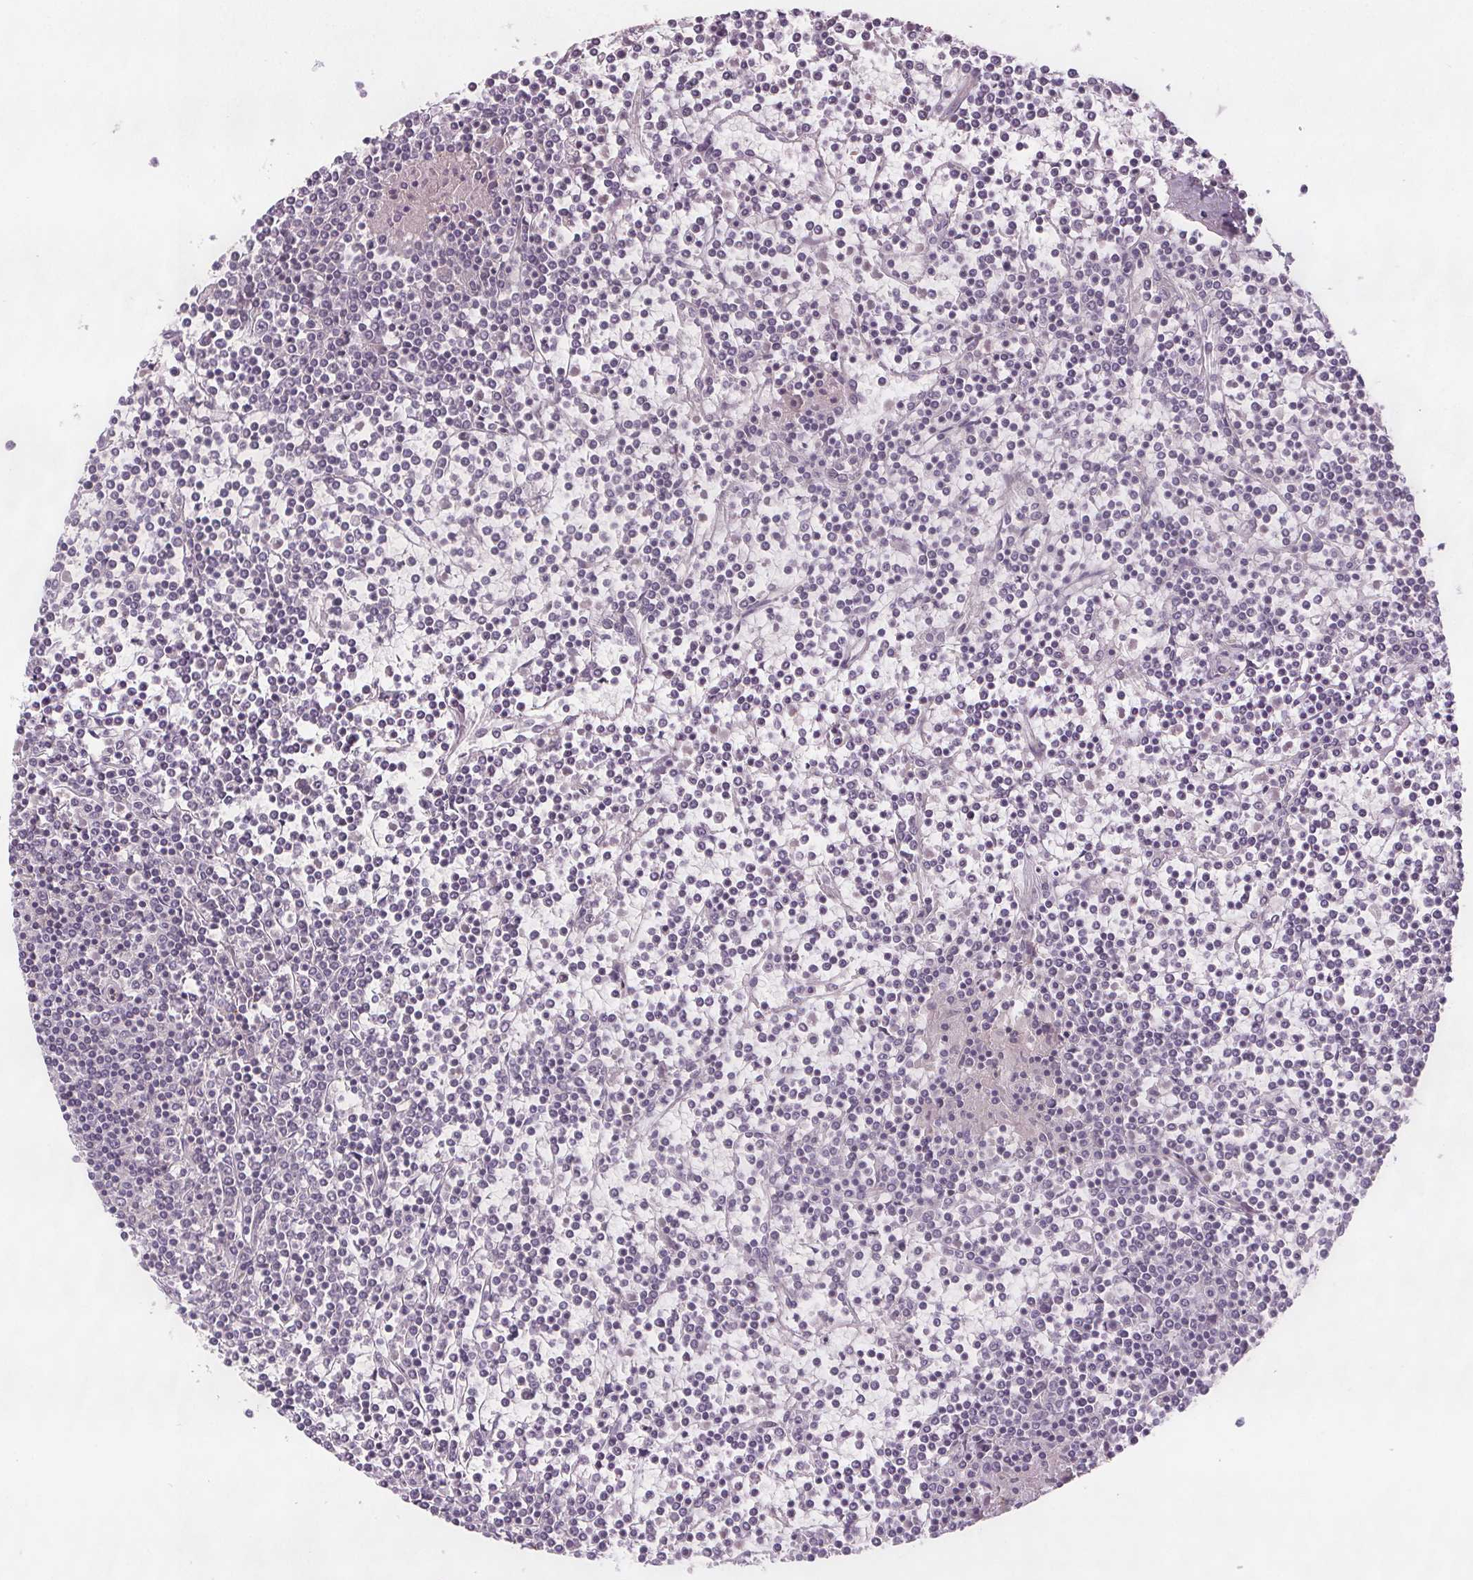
{"staining": {"intensity": "negative", "quantity": "none", "location": "none"}, "tissue": "lymphoma", "cell_type": "Tumor cells", "image_type": "cancer", "snomed": [{"axis": "morphology", "description": "Malignant lymphoma, non-Hodgkin's type, Low grade"}, {"axis": "topography", "description": "Spleen"}], "caption": "Histopathology image shows no significant protein staining in tumor cells of malignant lymphoma, non-Hodgkin's type (low-grade). (DAB (3,3'-diaminobenzidine) immunohistochemistry with hematoxylin counter stain).", "gene": "ATP1A1", "patient": {"sex": "female", "age": 19}}